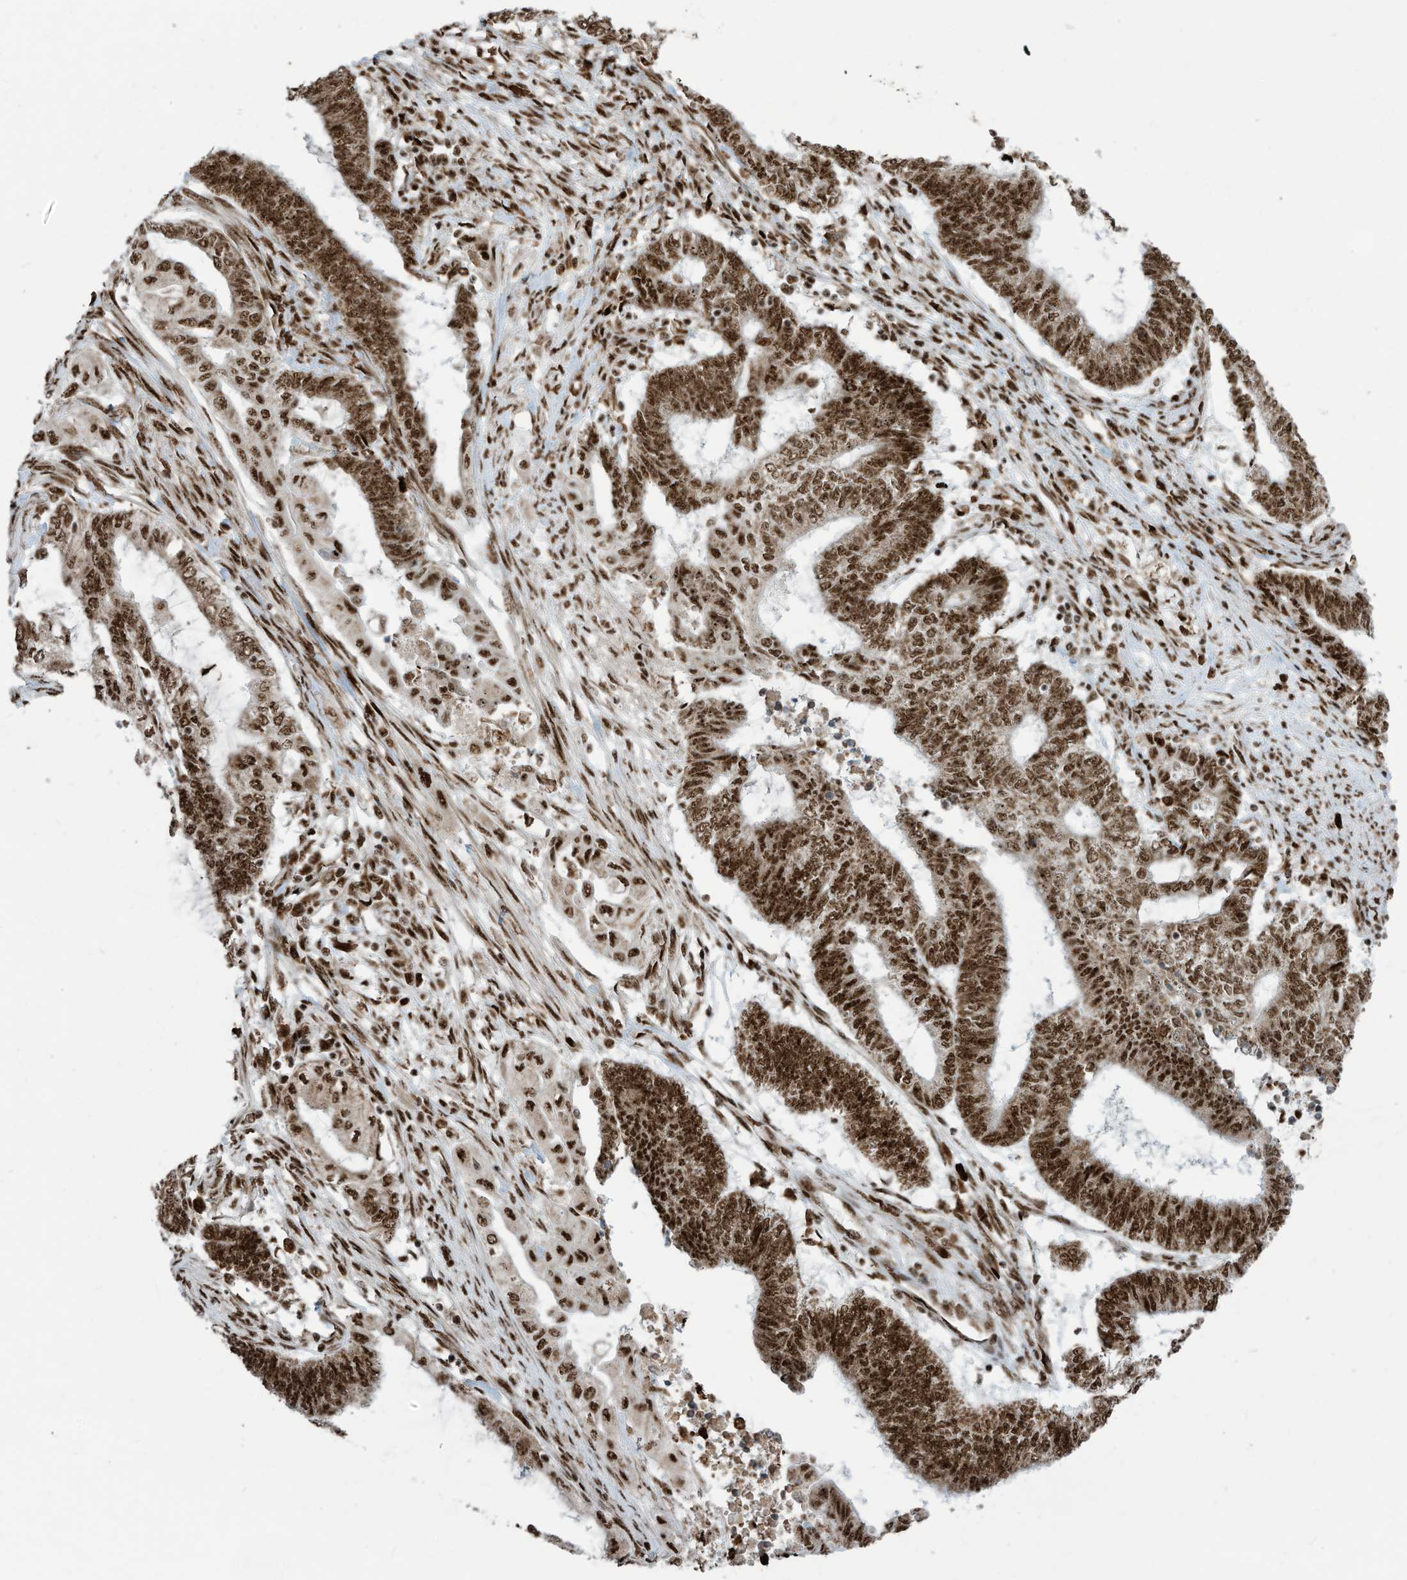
{"staining": {"intensity": "strong", "quantity": ">75%", "location": "nuclear"}, "tissue": "endometrial cancer", "cell_type": "Tumor cells", "image_type": "cancer", "snomed": [{"axis": "morphology", "description": "Adenocarcinoma, NOS"}, {"axis": "topography", "description": "Uterus"}, {"axis": "topography", "description": "Endometrium"}], "caption": "Endometrial adenocarcinoma stained for a protein (brown) demonstrates strong nuclear positive staining in approximately >75% of tumor cells.", "gene": "LBH", "patient": {"sex": "female", "age": 70}}